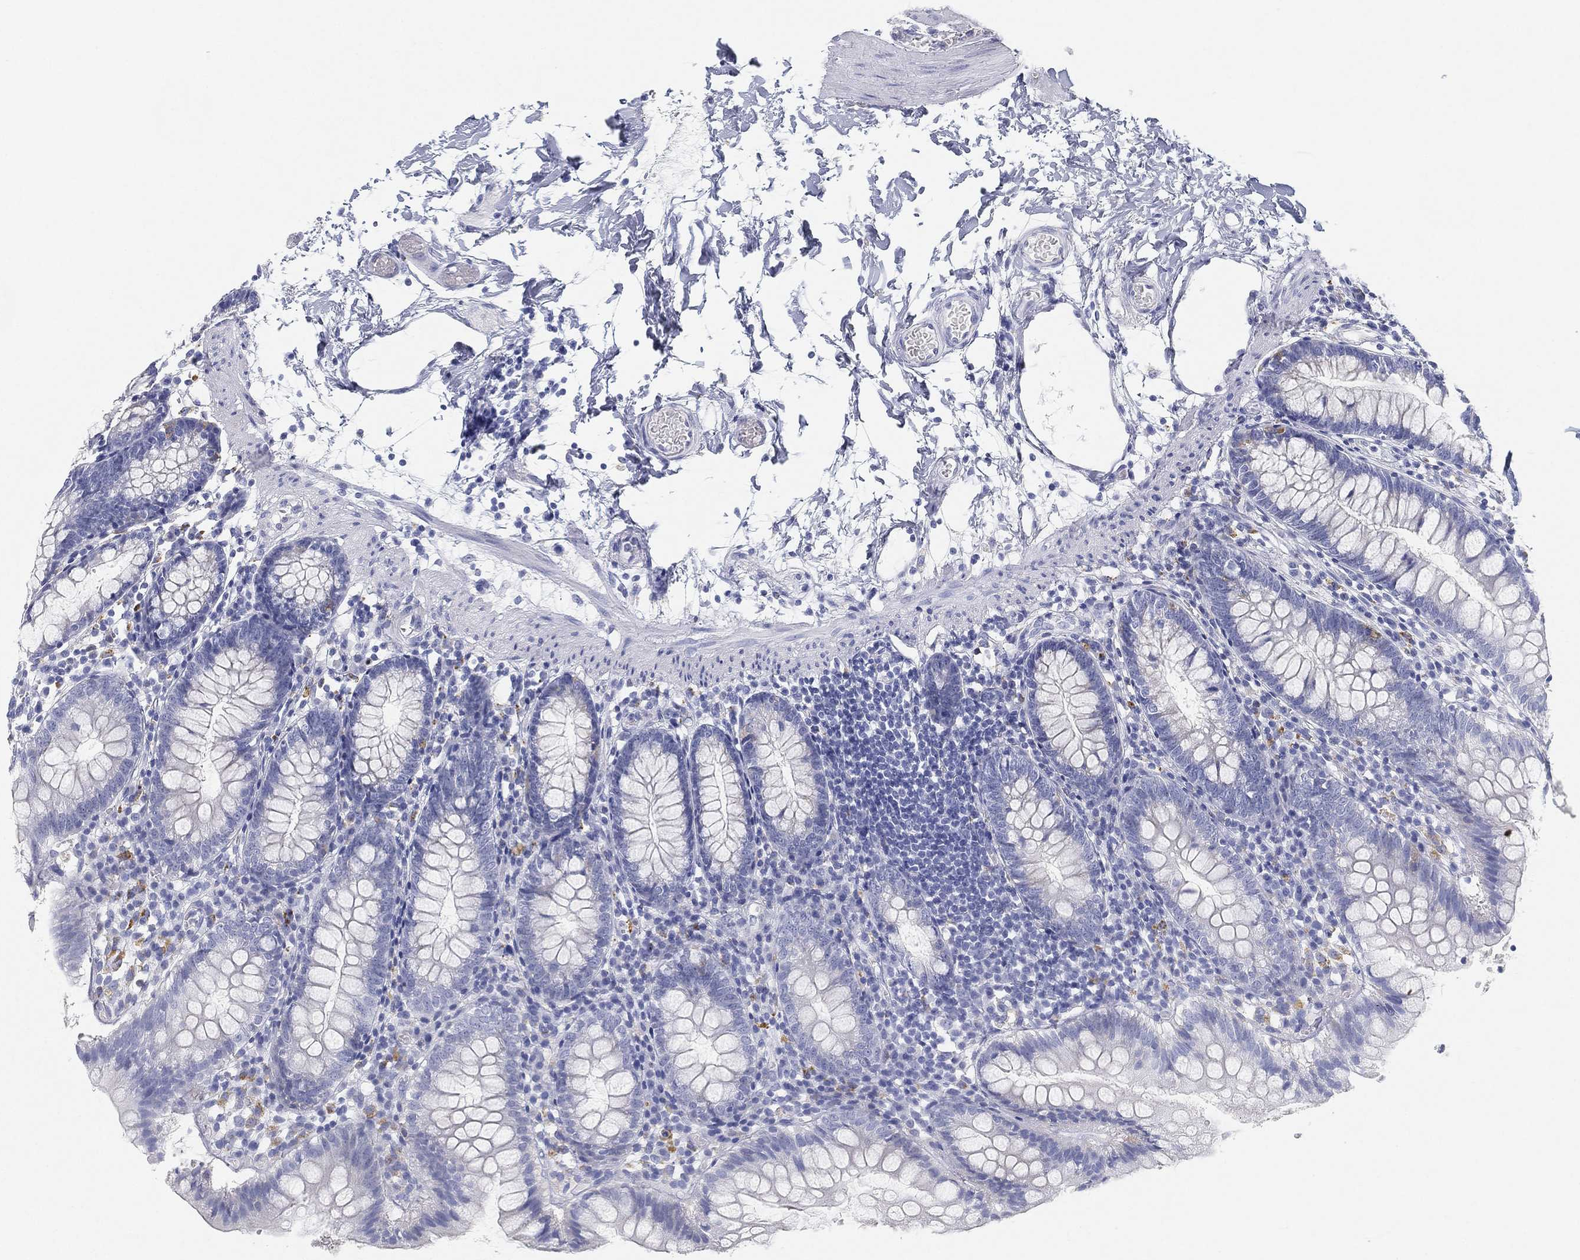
{"staining": {"intensity": "negative", "quantity": "none", "location": "none"}, "tissue": "small intestine", "cell_type": "Glandular cells", "image_type": "normal", "snomed": [{"axis": "morphology", "description": "Normal tissue, NOS"}, {"axis": "topography", "description": "Small intestine"}], "caption": "Photomicrograph shows no significant protein positivity in glandular cells of normal small intestine.", "gene": "GPR61", "patient": {"sex": "female", "age": 90}}